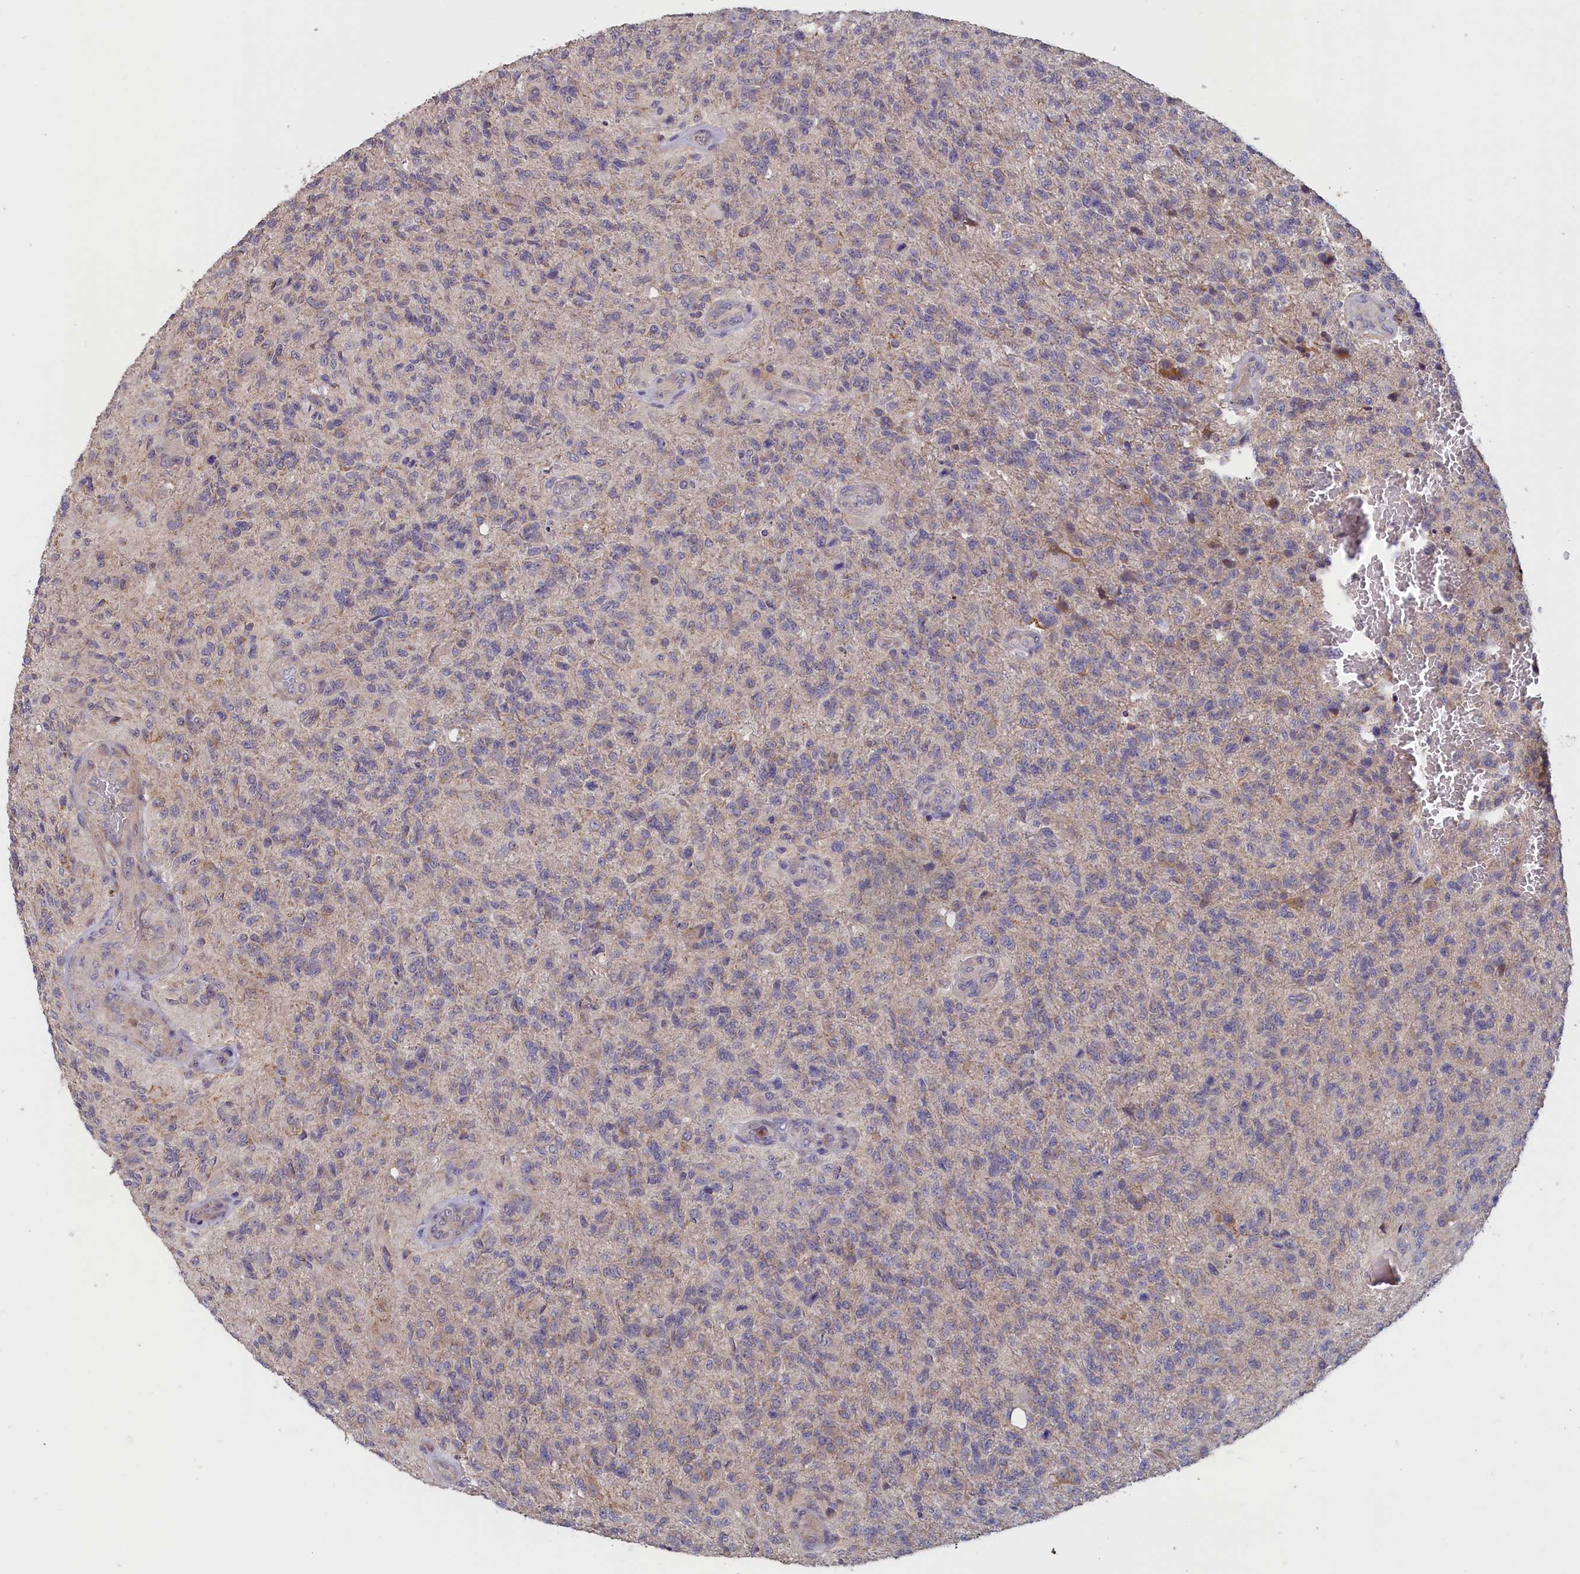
{"staining": {"intensity": "weak", "quantity": "<25%", "location": "cytoplasmic/membranous"}, "tissue": "glioma", "cell_type": "Tumor cells", "image_type": "cancer", "snomed": [{"axis": "morphology", "description": "Glioma, malignant, High grade"}, {"axis": "topography", "description": "Brain"}], "caption": "This is an IHC micrograph of glioma. There is no staining in tumor cells.", "gene": "EPB41L4B", "patient": {"sex": "male", "age": 56}}